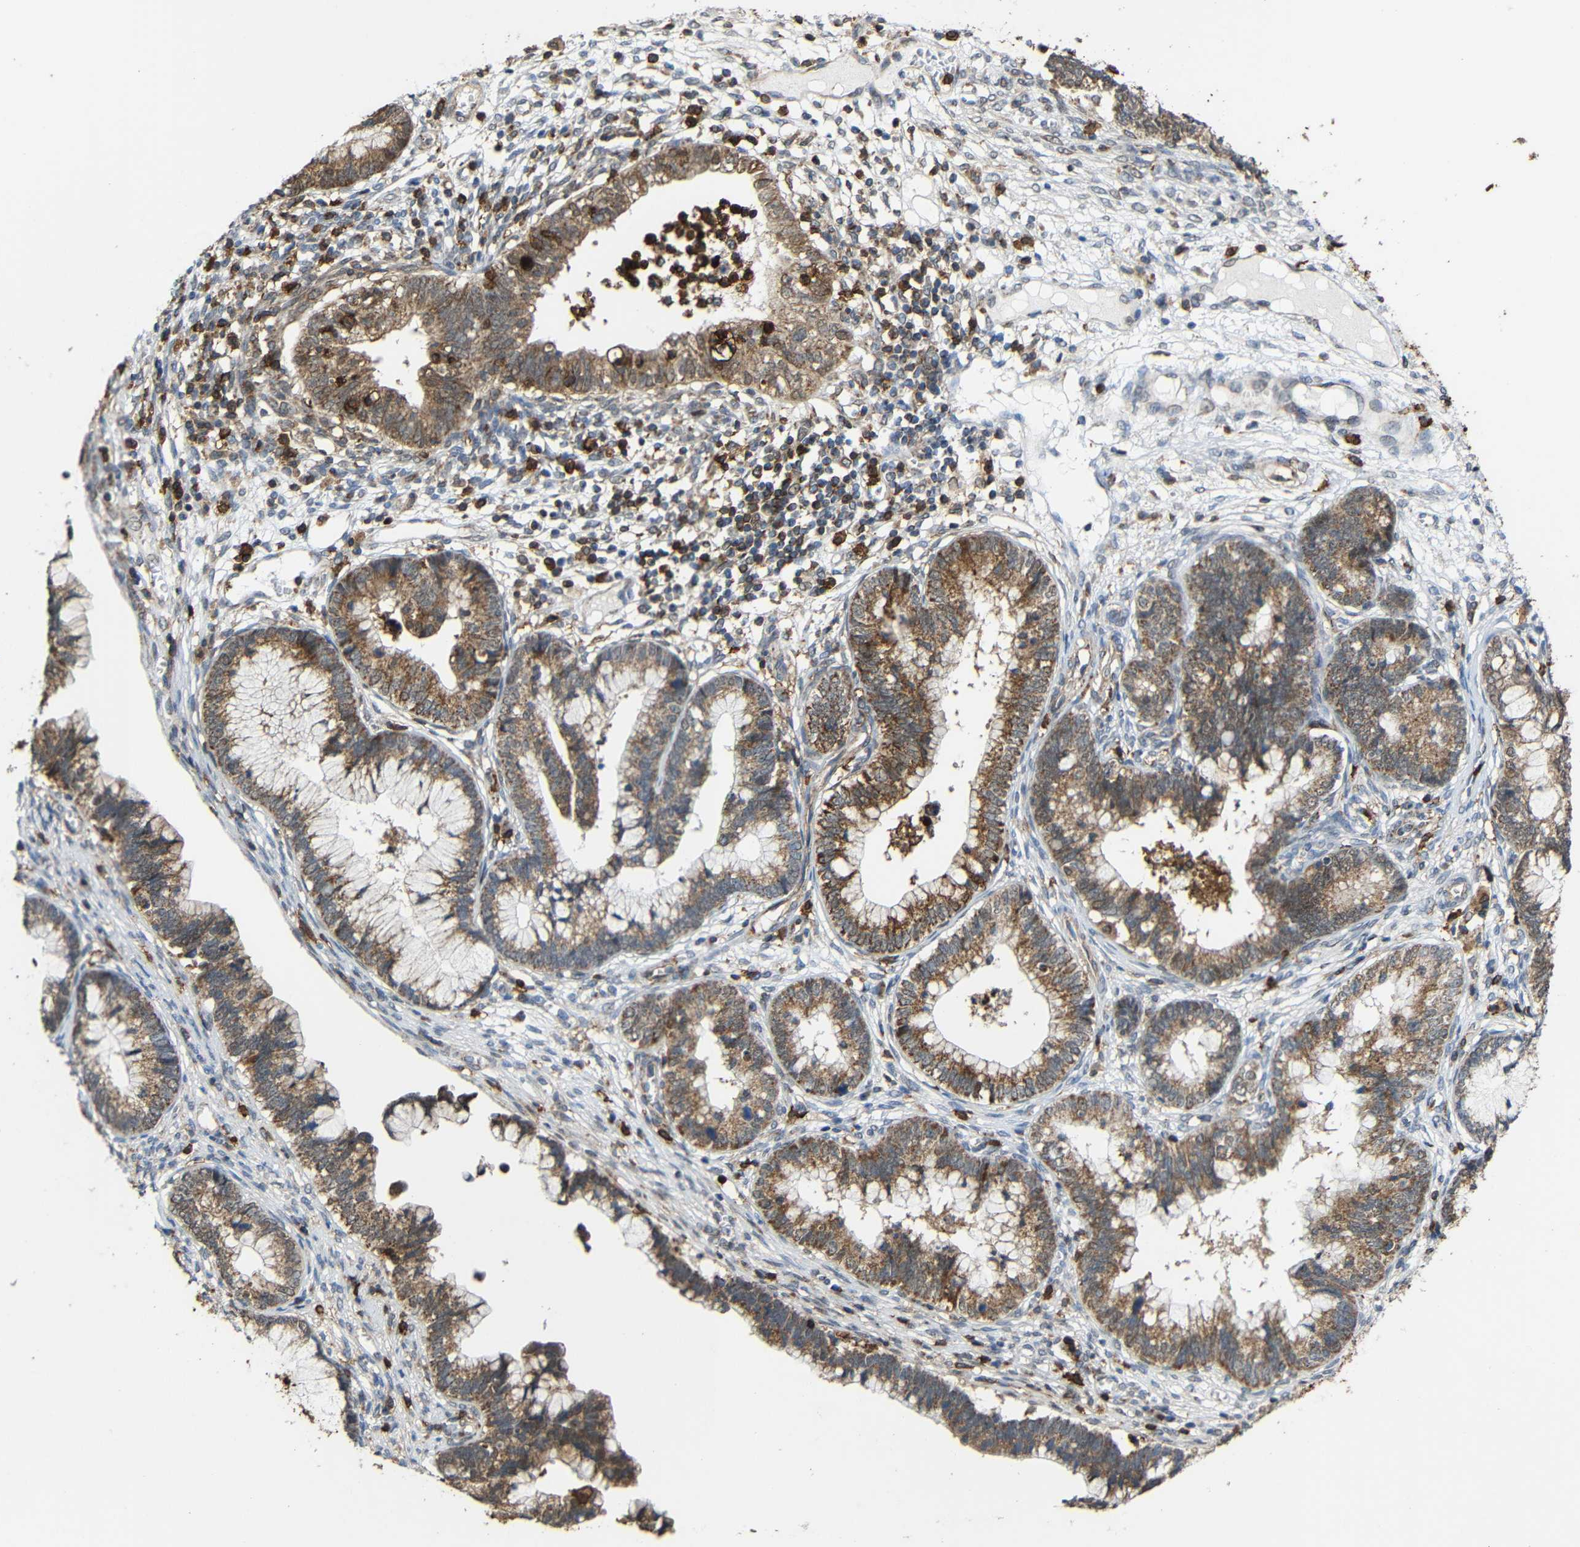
{"staining": {"intensity": "moderate", "quantity": ">75%", "location": "cytoplasmic/membranous"}, "tissue": "cervical cancer", "cell_type": "Tumor cells", "image_type": "cancer", "snomed": [{"axis": "morphology", "description": "Adenocarcinoma, NOS"}, {"axis": "topography", "description": "Cervix"}], "caption": "An image showing moderate cytoplasmic/membranous positivity in about >75% of tumor cells in cervical adenocarcinoma, as visualized by brown immunohistochemical staining.", "gene": "C1GALT1", "patient": {"sex": "female", "age": 44}}